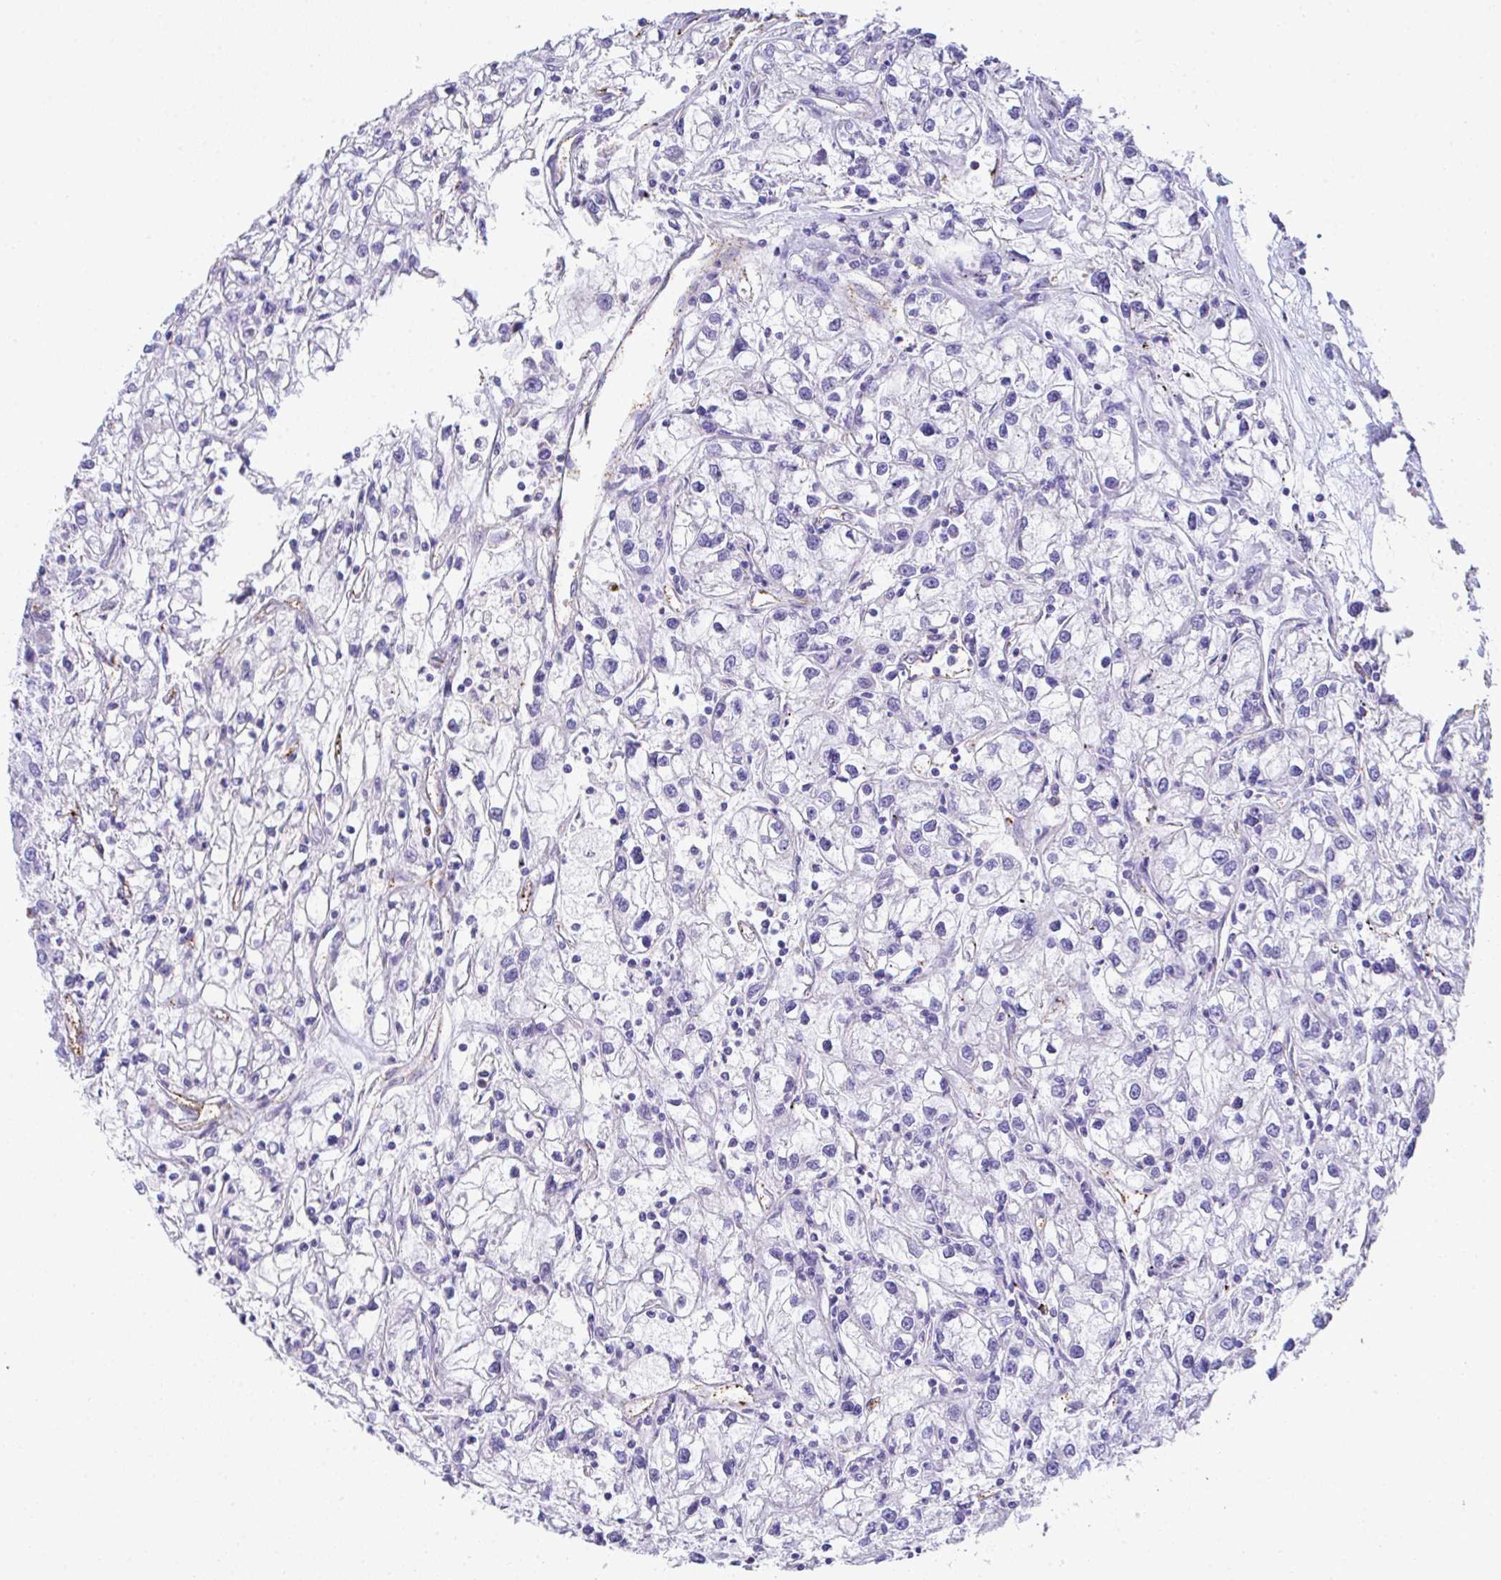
{"staining": {"intensity": "negative", "quantity": "none", "location": "none"}, "tissue": "renal cancer", "cell_type": "Tumor cells", "image_type": "cancer", "snomed": [{"axis": "morphology", "description": "Adenocarcinoma, NOS"}, {"axis": "topography", "description": "Kidney"}], "caption": "DAB immunohistochemical staining of renal adenocarcinoma shows no significant positivity in tumor cells.", "gene": "TNFAIP8", "patient": {"sex": "female", "age": 59}}